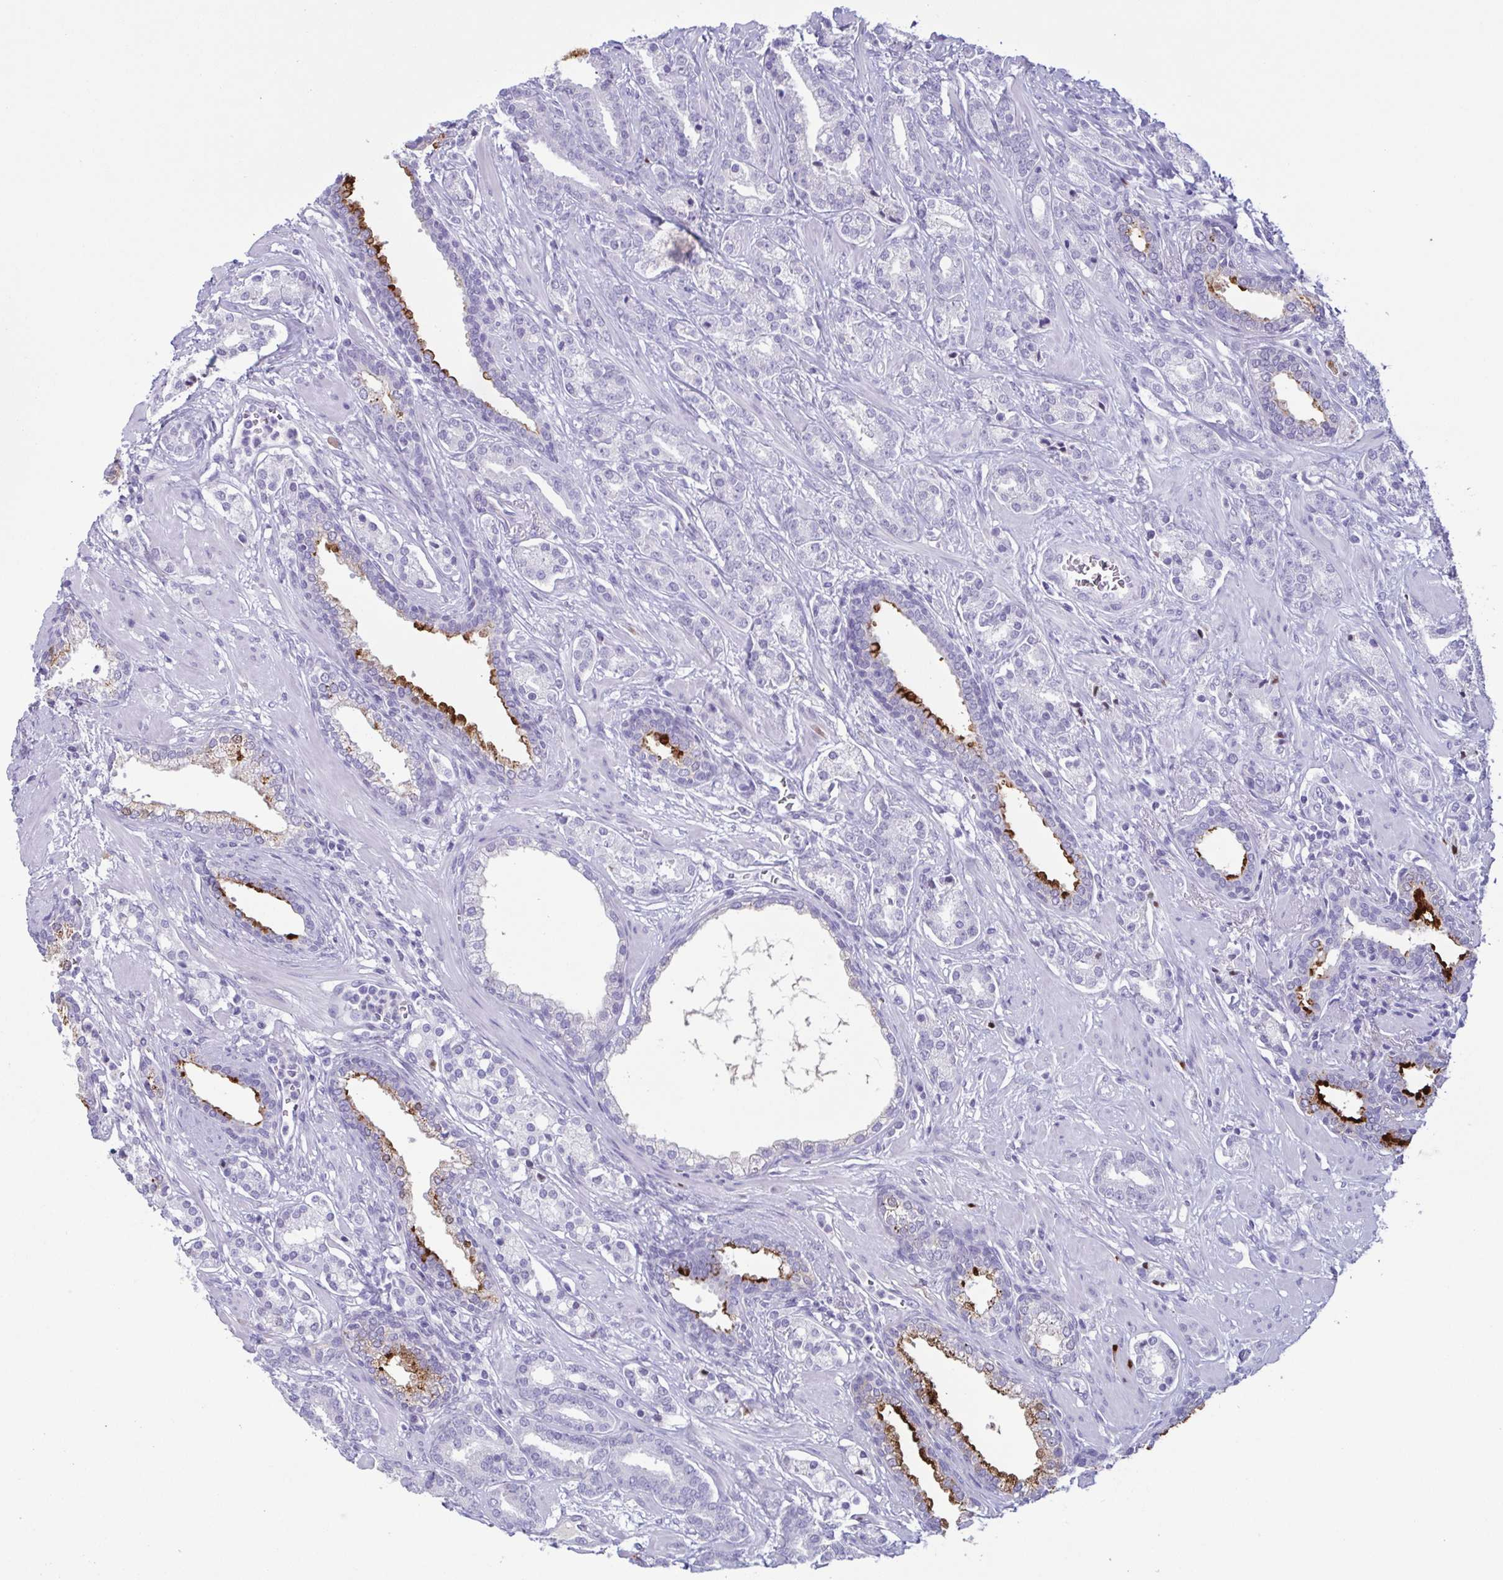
{"staining": {"intensity": "negative", "quantity": "none", "location": "none"}, "tissue": "prostate cancer", "cell_type": "Tumor cells", "image_type": "cancer", "snomed": [{"axis": "morphology", "description": "Adenocarcinoma, High grade"}, {"axis": "topography", "description": "Prostate"}], "caption": "A high-resolution histopathology image shows immunohistochemistry (IHC) staining of prostate cancer, which reveals no significant staining in tumor cells.", "gene": "LTF", "patient": {"sex": "male", "age": 60}}